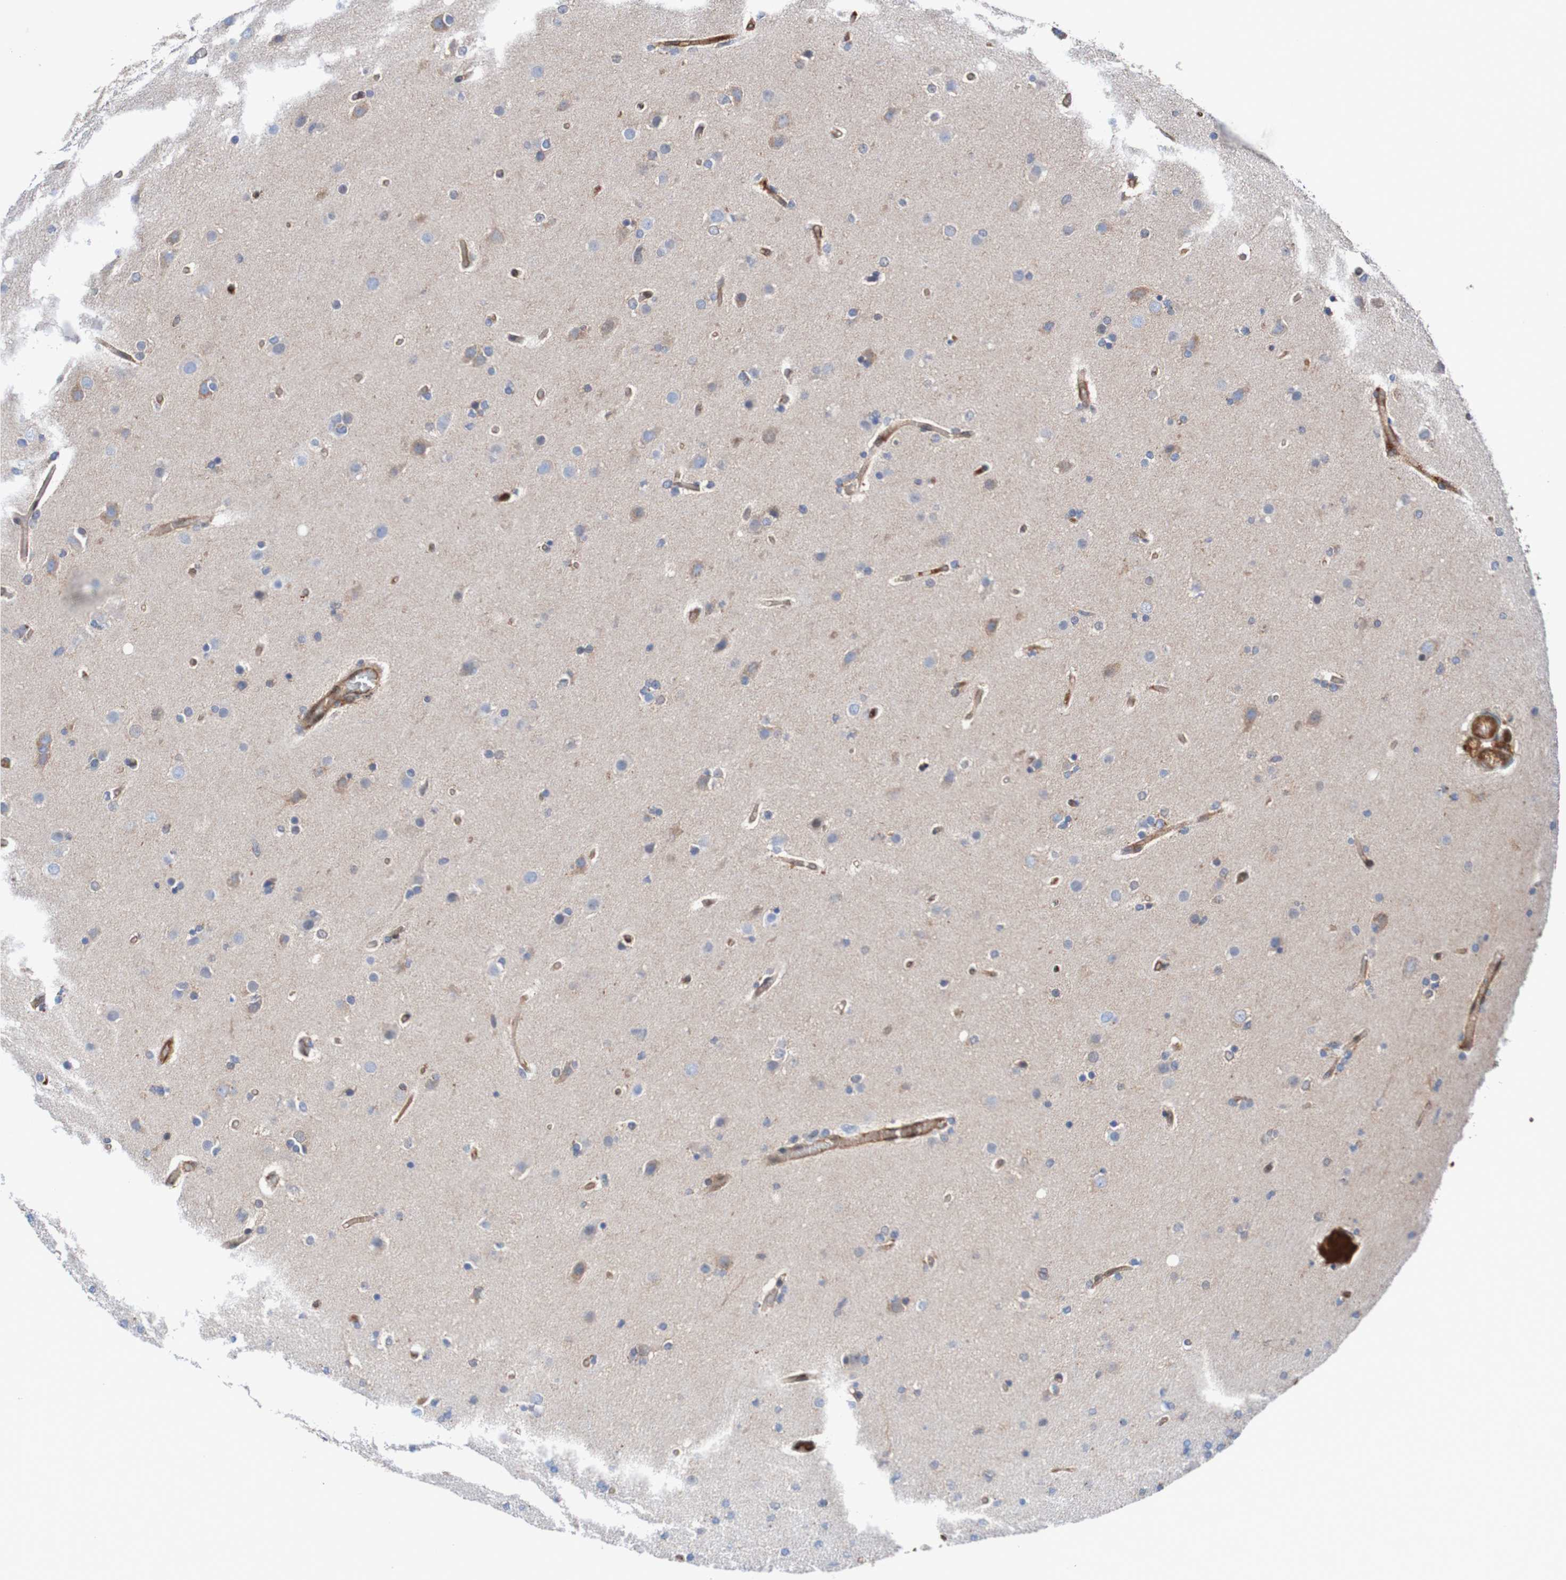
{"staining": {"intensity": "weak", "quantity": "<25%", "location": "cytoplasmic/membranous"}, "tissue": "glioma", "cell_type": "Tumor cells", "image_type": "cancer", "snomed": [{"axis": "morphology", "description": "Glioma, malignant, High grade"}, {"axis": "topography", "description": "Cerebral cortex"}], "caption": "Immunohistochemical staining of human glioma exhibits no significant staining in tumor cells.", "gene": "RIGI", "patient": {"sex": "female", "age": 36}}